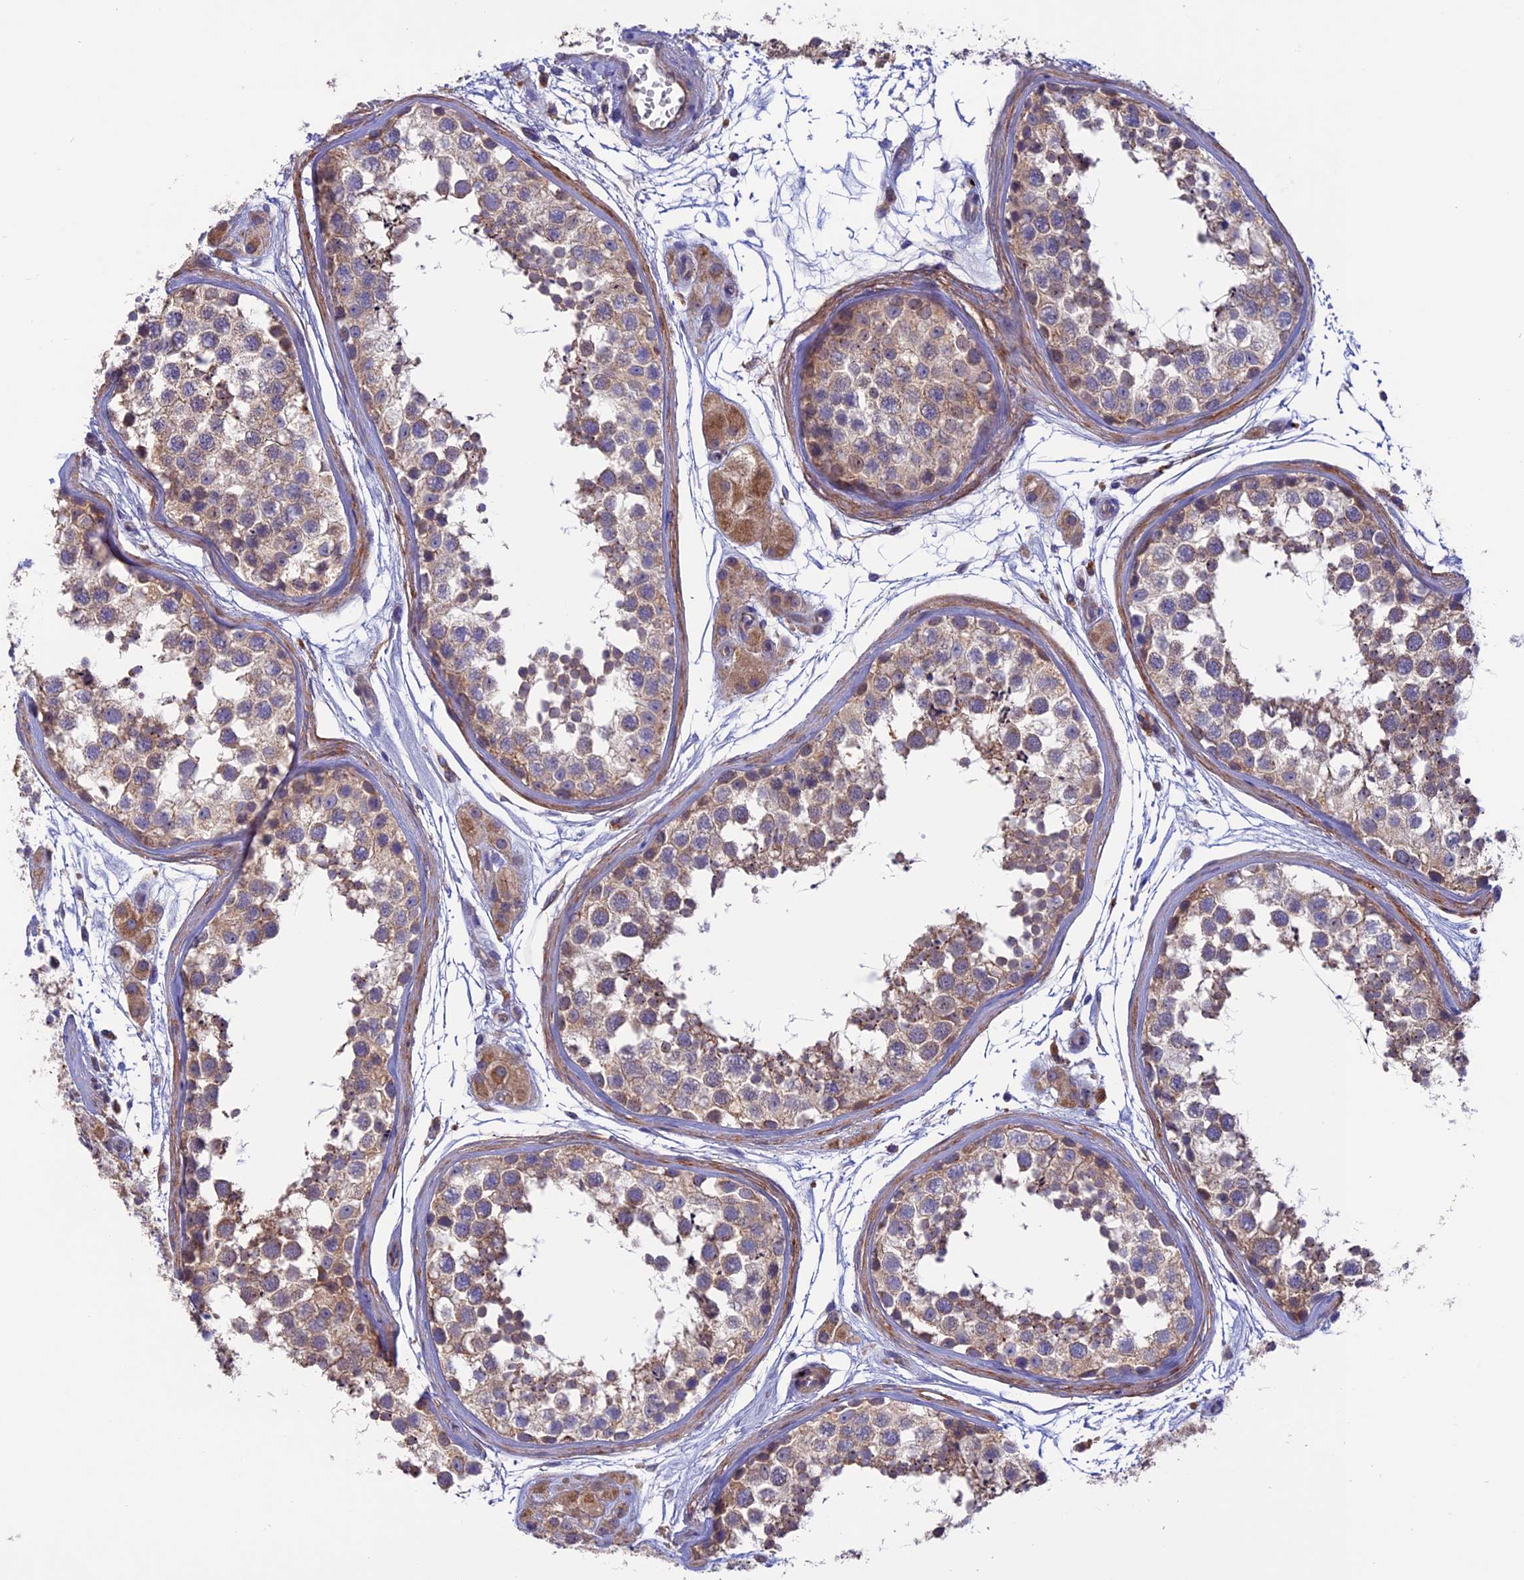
{"staining": {"intensity": "weak", "quantity": ">75%", "location": "cytoplasmic/membranous"}, "tissue": "testis", "cell_type": "Cells in seminiferous ducts", "image_type": "normal", "snomed": [{"axis": "morphology", "description": "Normal tissue, NOS"}, {"axis": "topography", "description": "Testis"}], "caption": "The image shows immunohistochemical staining of normal testis. There is weak cytoplasmic/membranous staining is seen in approximately >75% of cells in seminiferous ducts.", "gene": "PTPN9", "patient": {"sex": "male", "age": 56}}